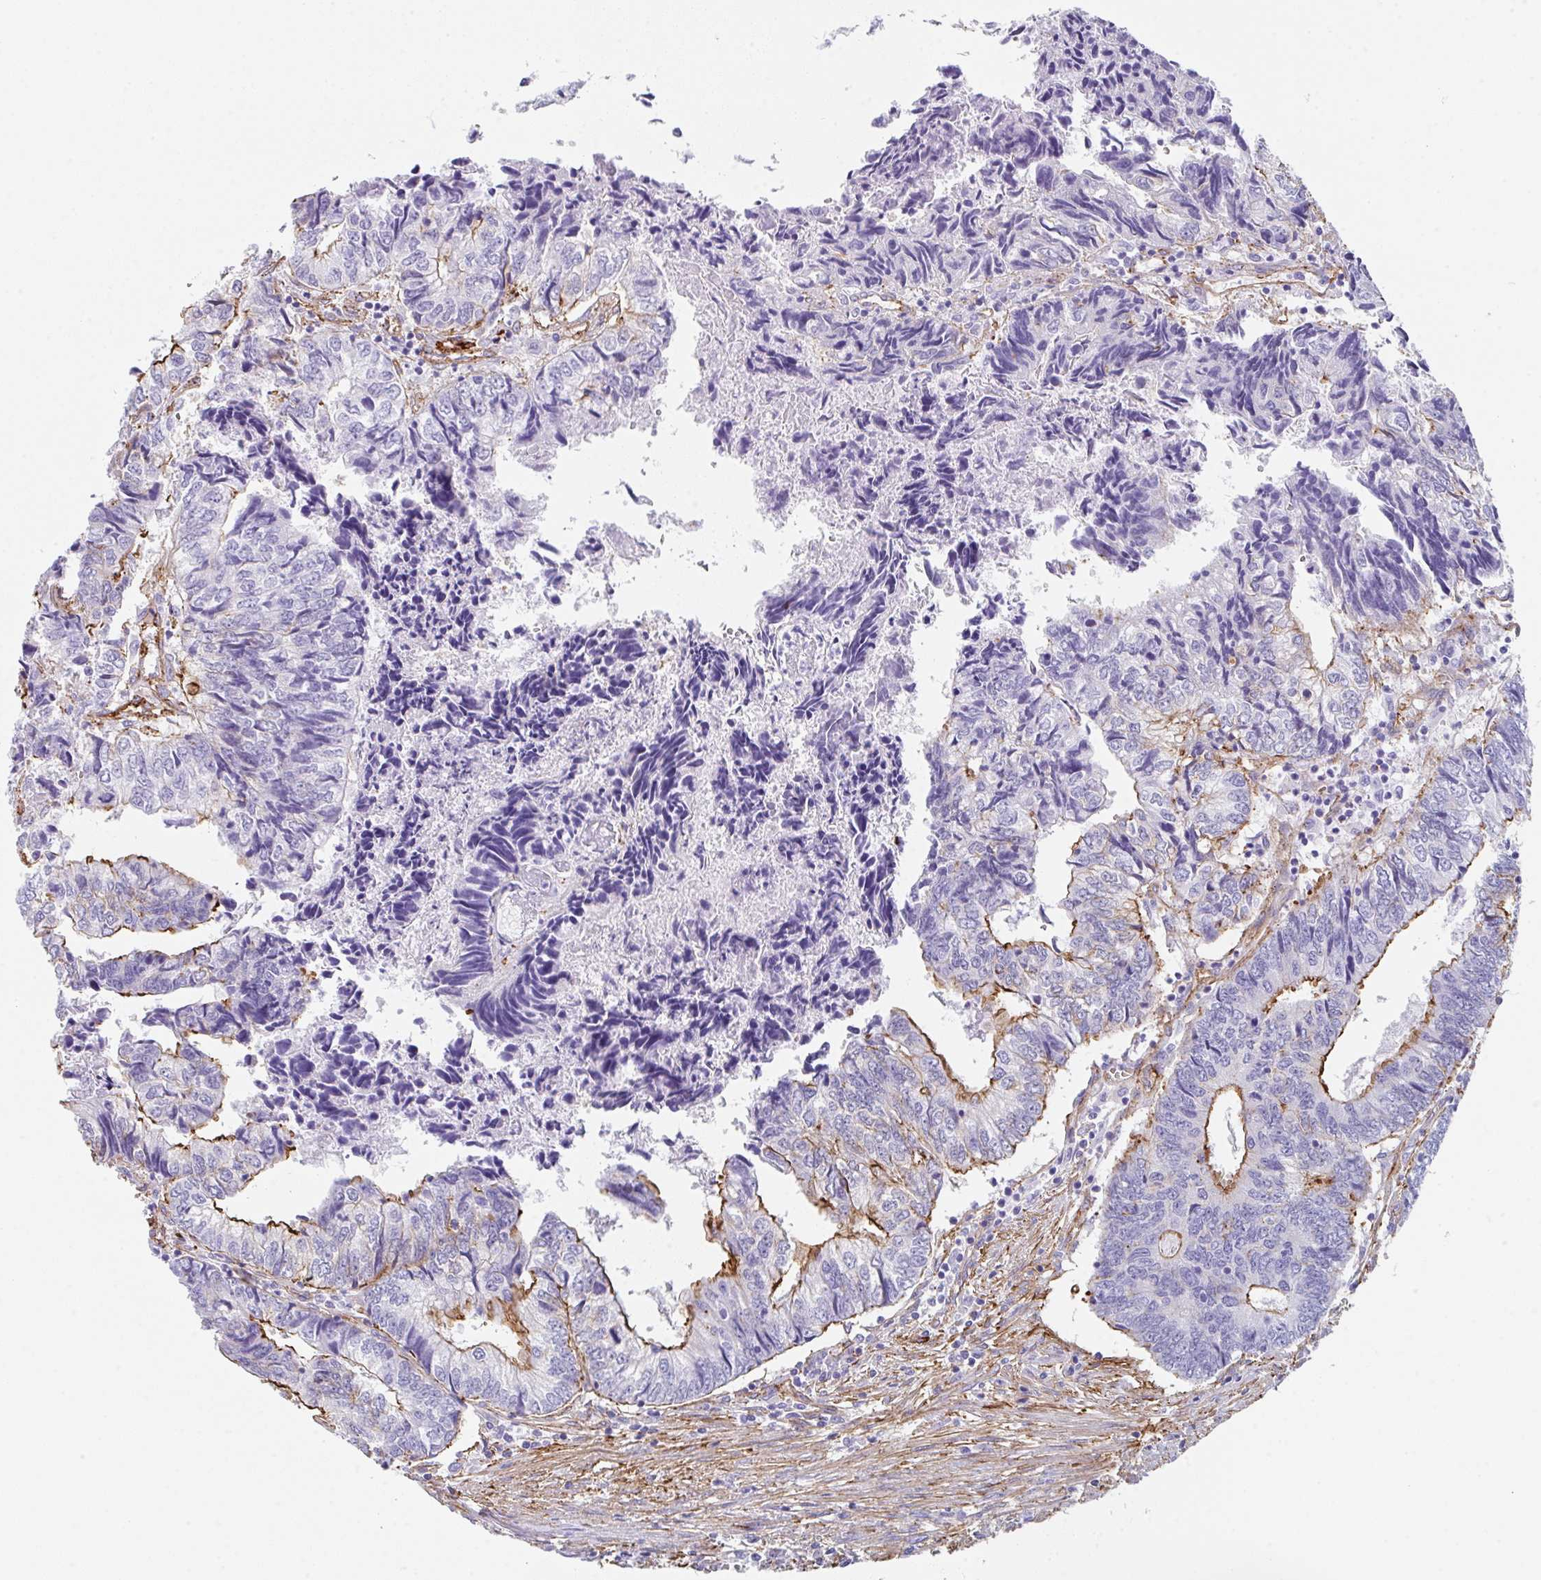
{"staining": {"intensity": "moderate", "quantity": "25%-75%", "location": "cytoplasmic/membranous"}, "tissue": "colorectal cancer", "cell_type": "Tumor cells", "image_type": "cancer", "snomed": [{"axis": "morphology", "description": "Adenocarcinoma, NOS"}, {"axis": "topography", "description": "Colon"}], "caption": "Immunohistochemistry of colorectal cancer (adenocarcinoma) shows medium levels of moderate cytoplasmic/membranous expression in about 25%-75% of tumor cells. (DAB (3,3'-diaminobenzidine) = brown stain, brightfield microscopy at high magnification).", "gene": "DBN1", "patient": {"sex": "male", "age": 86}}